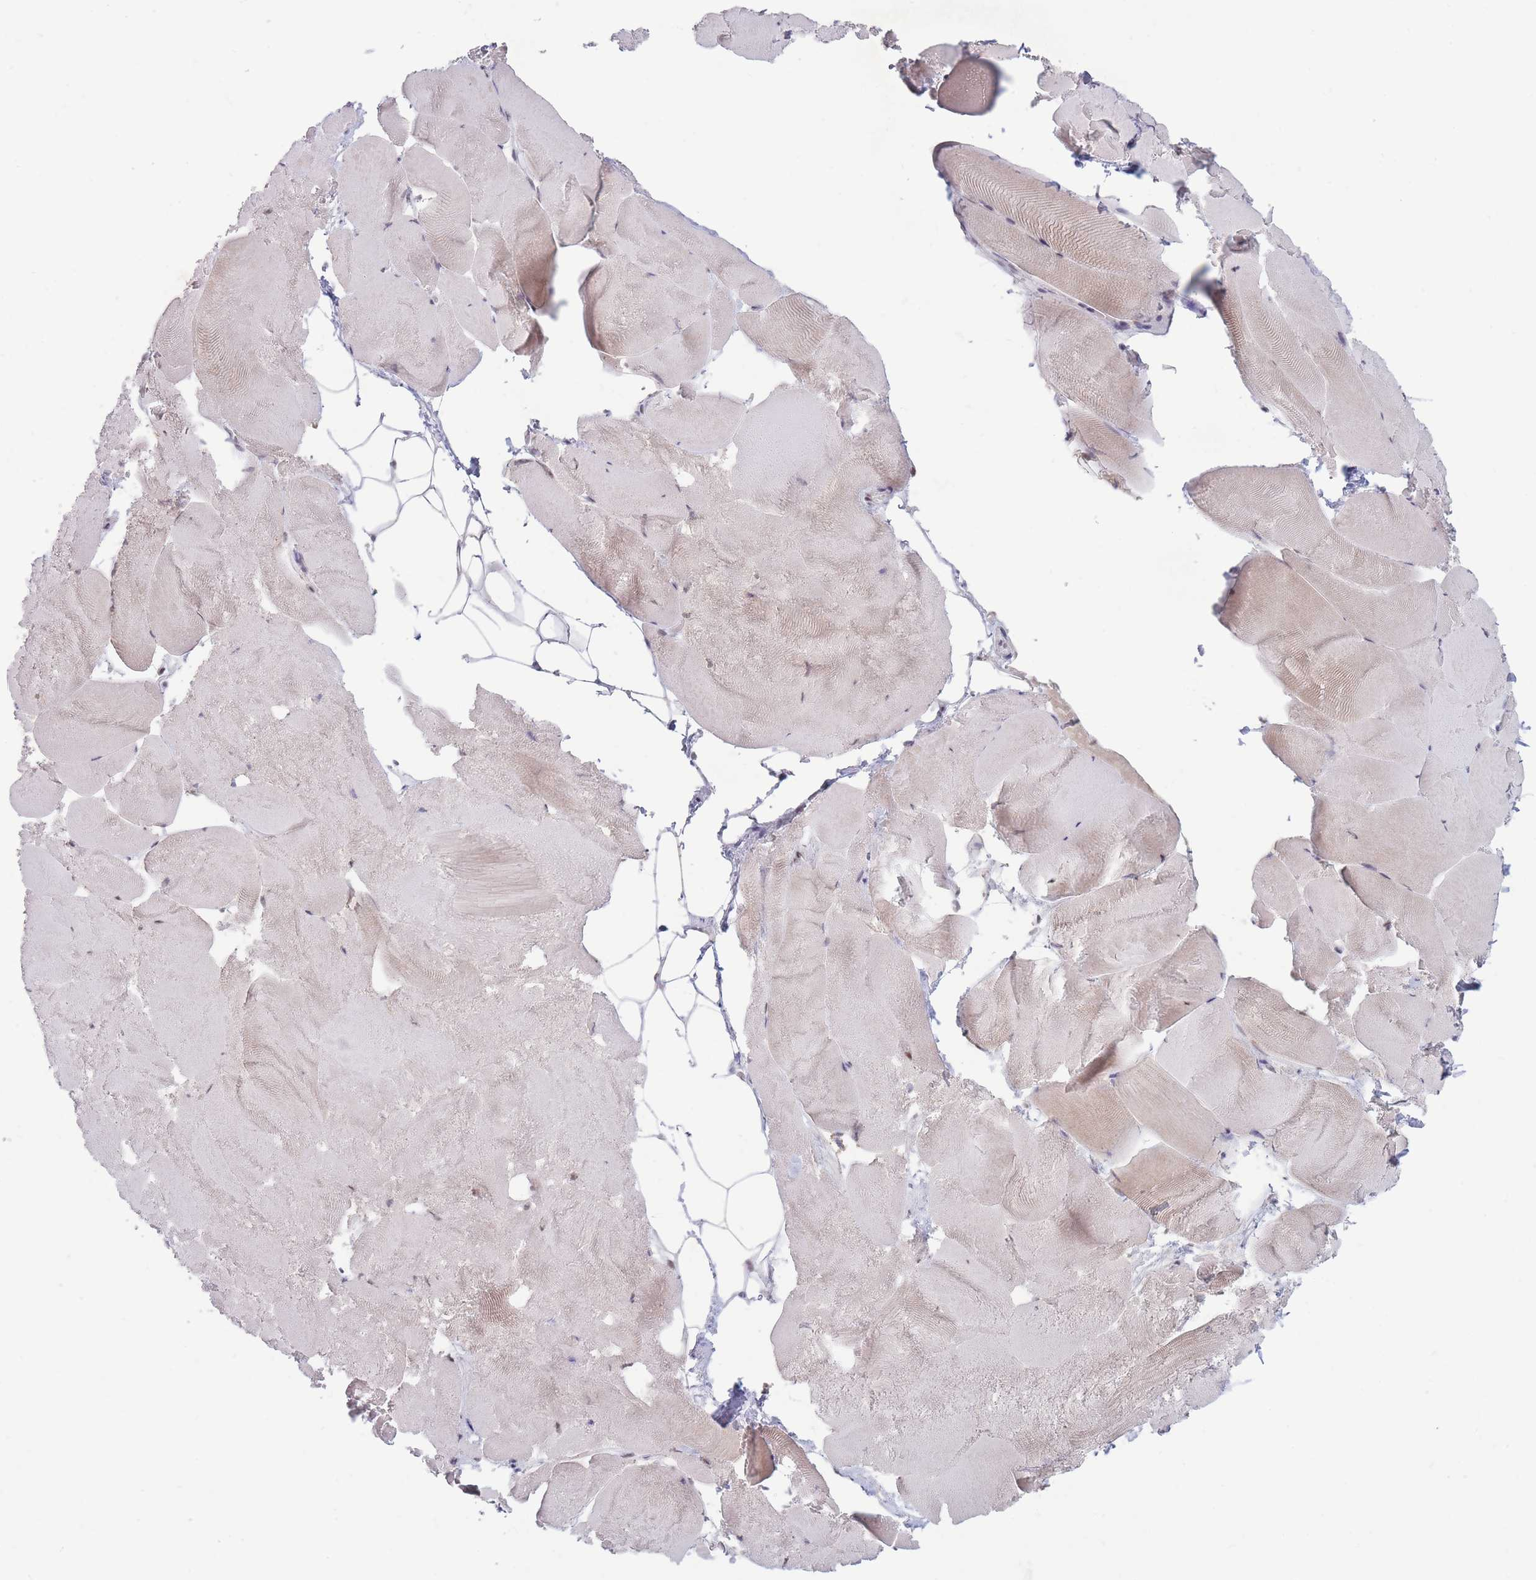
{"staining": {"intensity": "weak", "quantity": "<25%", "location": "nuclear"}, "tissue": "skeletal muscle", "cell_type": "Myocytes", "image_type": "normal", "snomed": [{"axis": "morphology", "description": "Normal tissue, NOS"}, {"axis": "topography", "description": "Skeletal muscle"}], "caption": "Protein analysis of benign skeletal muscle displays no significant staining in myocytes.", "gene": "ARID3B", "patient": {"sex": "female", "age": 64}}